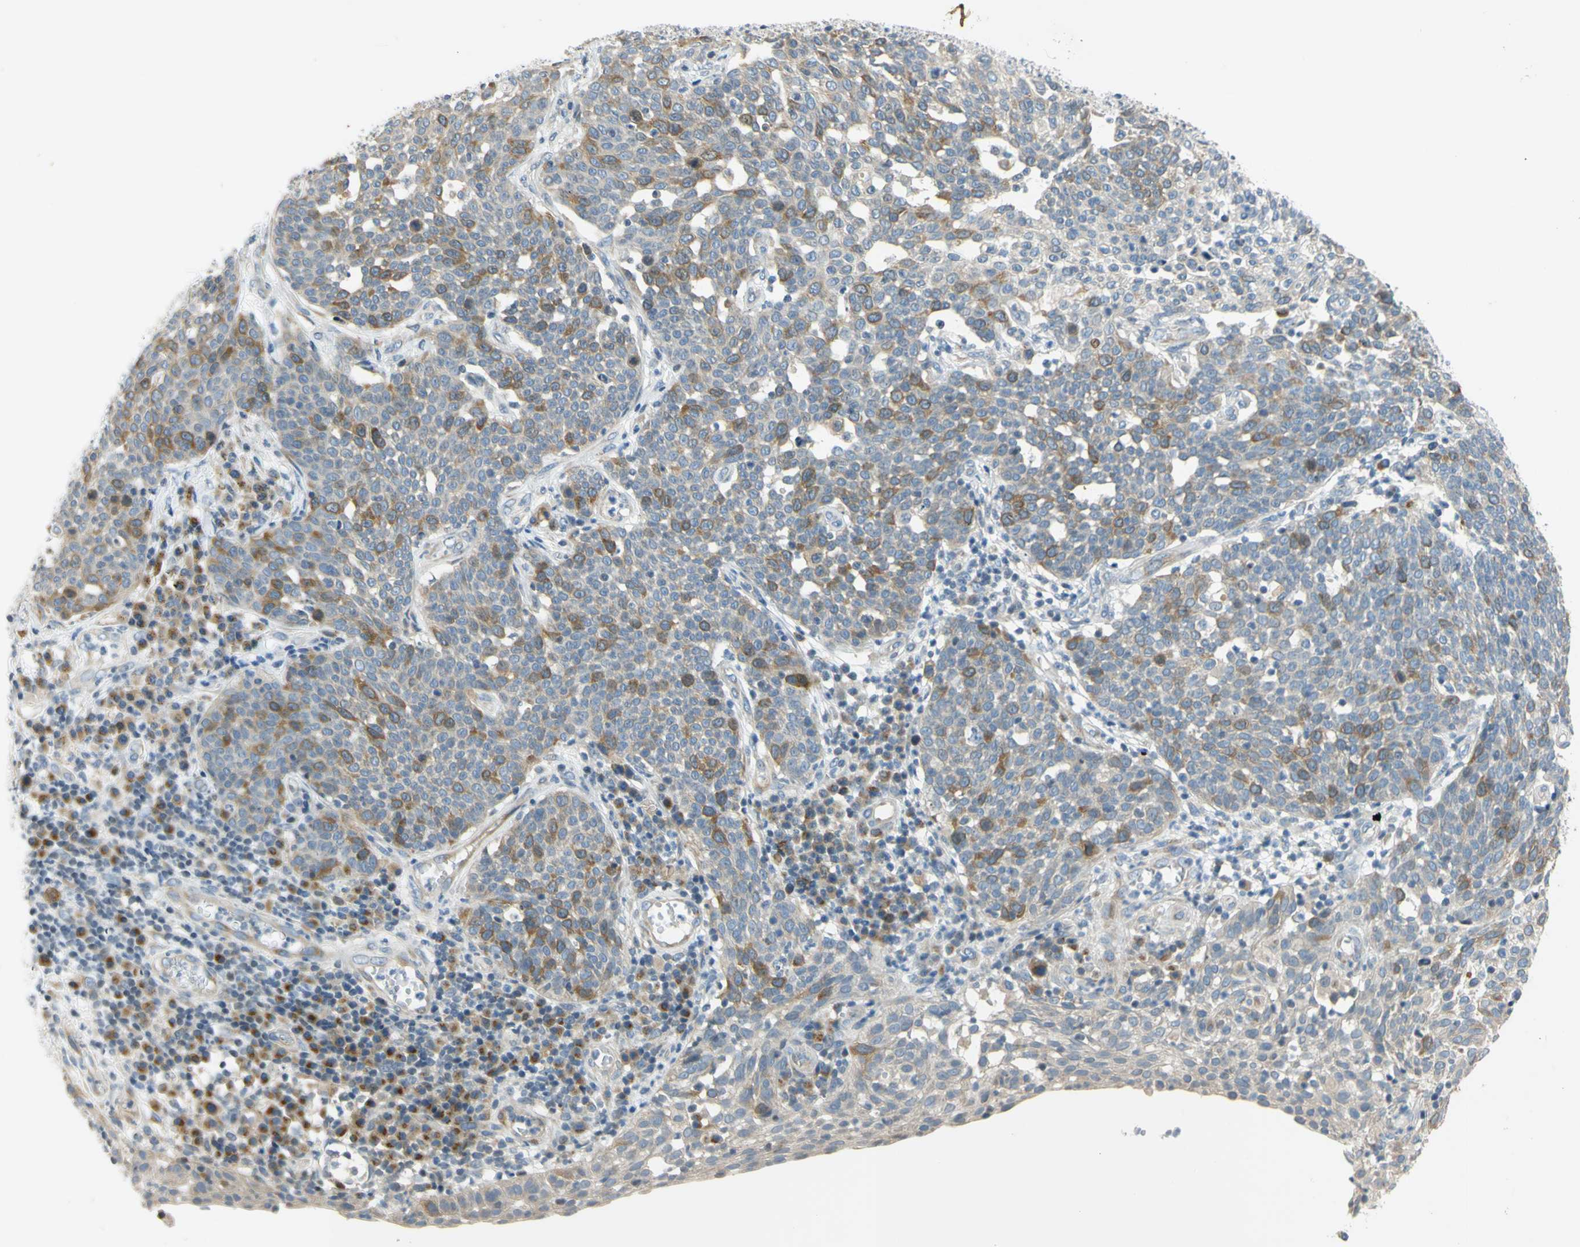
{"staining": {"intensity": "strong", "quantity": "<25%", "location": "cytoplasmic/membranous"}, "tissue": "cervical cancer", "cell_type": "Tumor cells", "image_type": "cancer", "snomed": [{"axis": "morphology", "description": "Squamous cell carcinoma, NOS"}, {"axis": "topography", "description": "Cervix"}], "caption": "The image displays a brown stain indicating the presence of a protein in the cytoplasmic/membranous of tumor cells in cervical cancer (squamous cell carcinoma).", "gene": "CCNB2", "patient": {"sex": "female", "age": 34}}